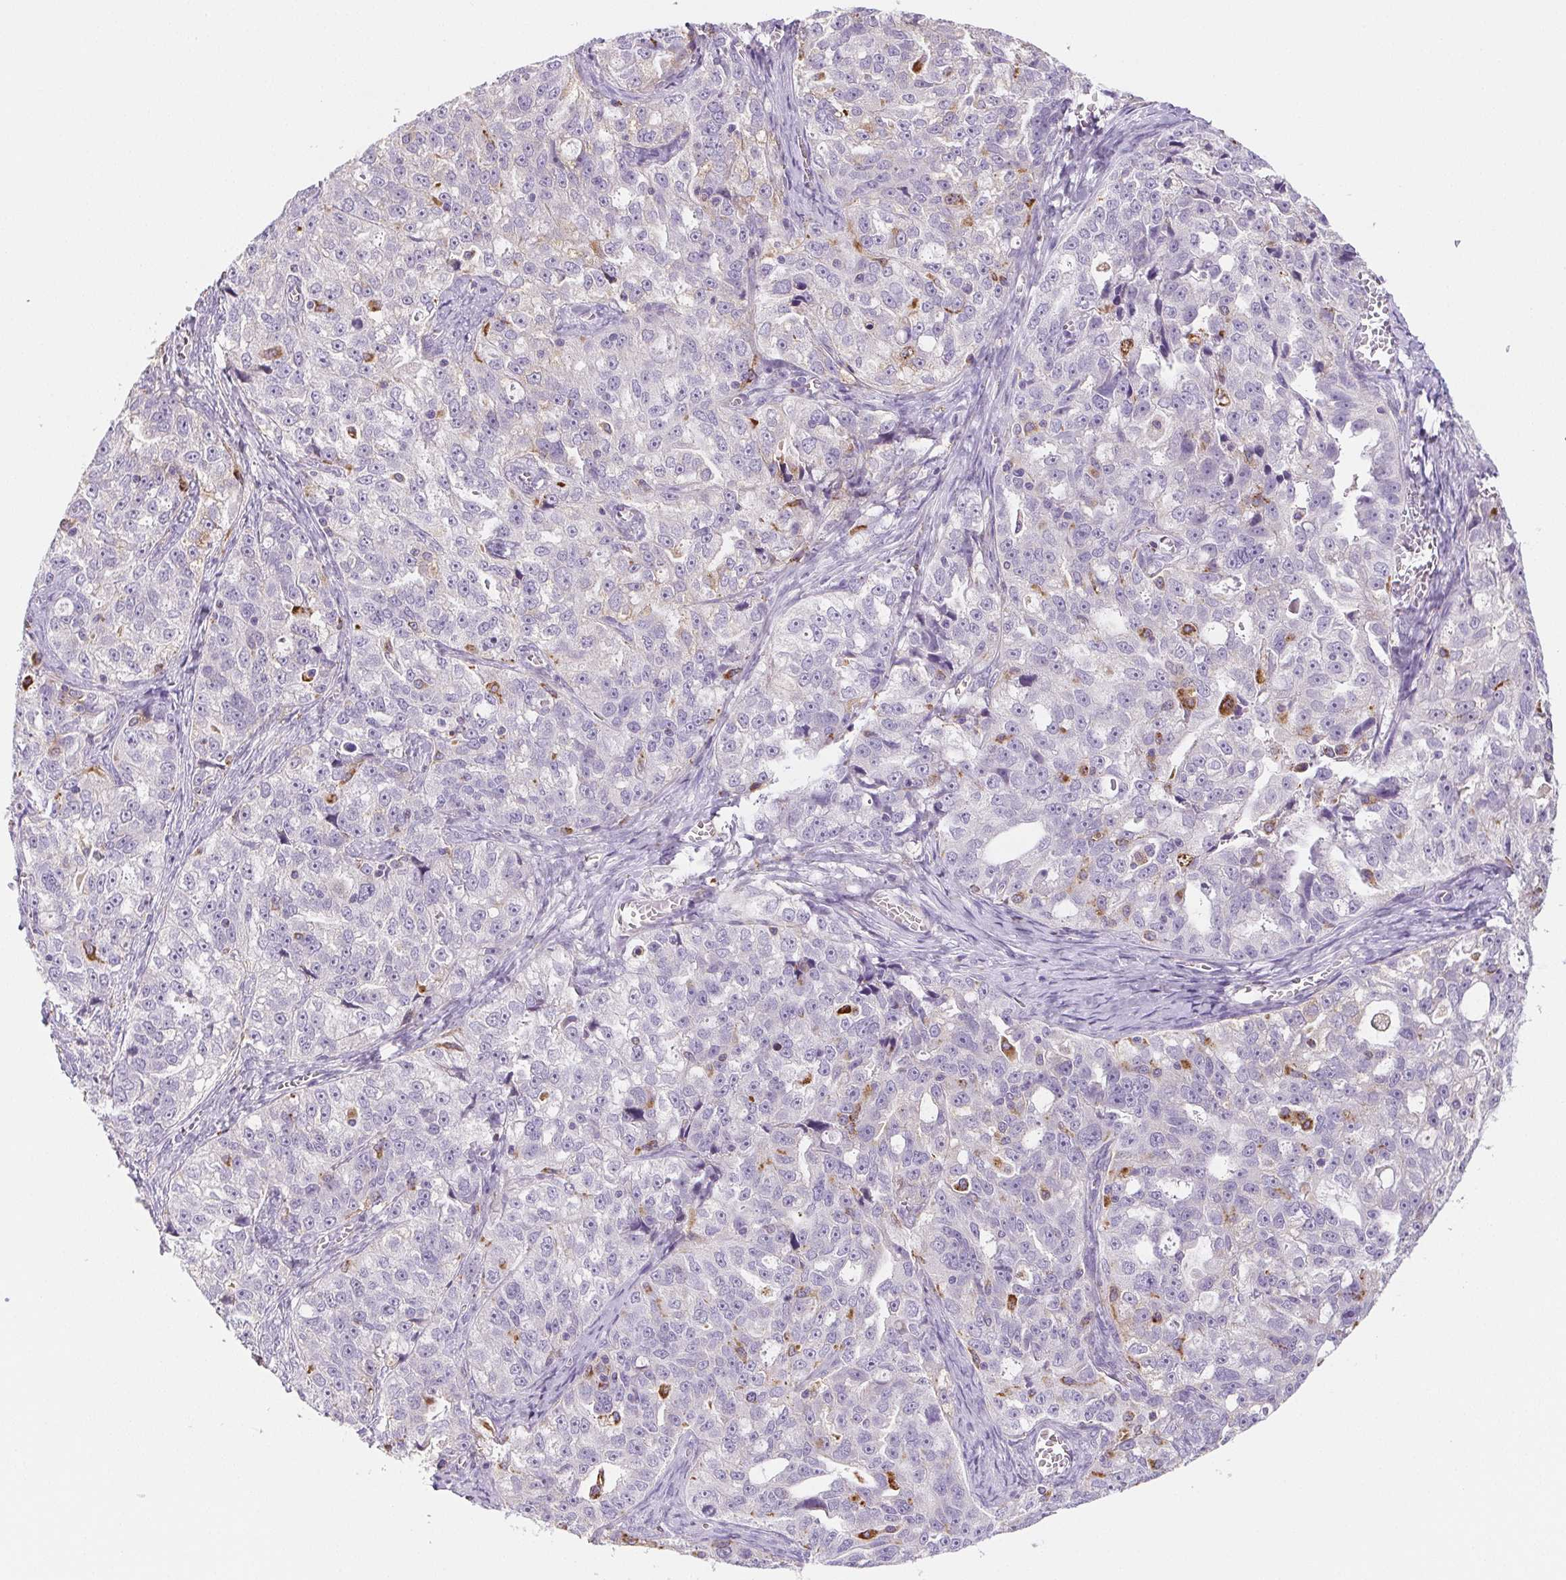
{"staining": {"intensity": "negative", "quantity": "none", "location": "none"}, "tissue": "ovarian cancer", "cell_type": "Tumor cells", "image_type": "cancer", "snomed": [{"axis": "morphology", "description": "Cystadenocarcinoma, serous, NOS"}, {"axis": "topography", "description": "Ovary"}], "caption": "IHC of human serous cystadenocarcinoma (ovarian) exhibits no expression in tumor cells.", "gene": "LIPA", "patient": {"sex": "female", "age": 51}}